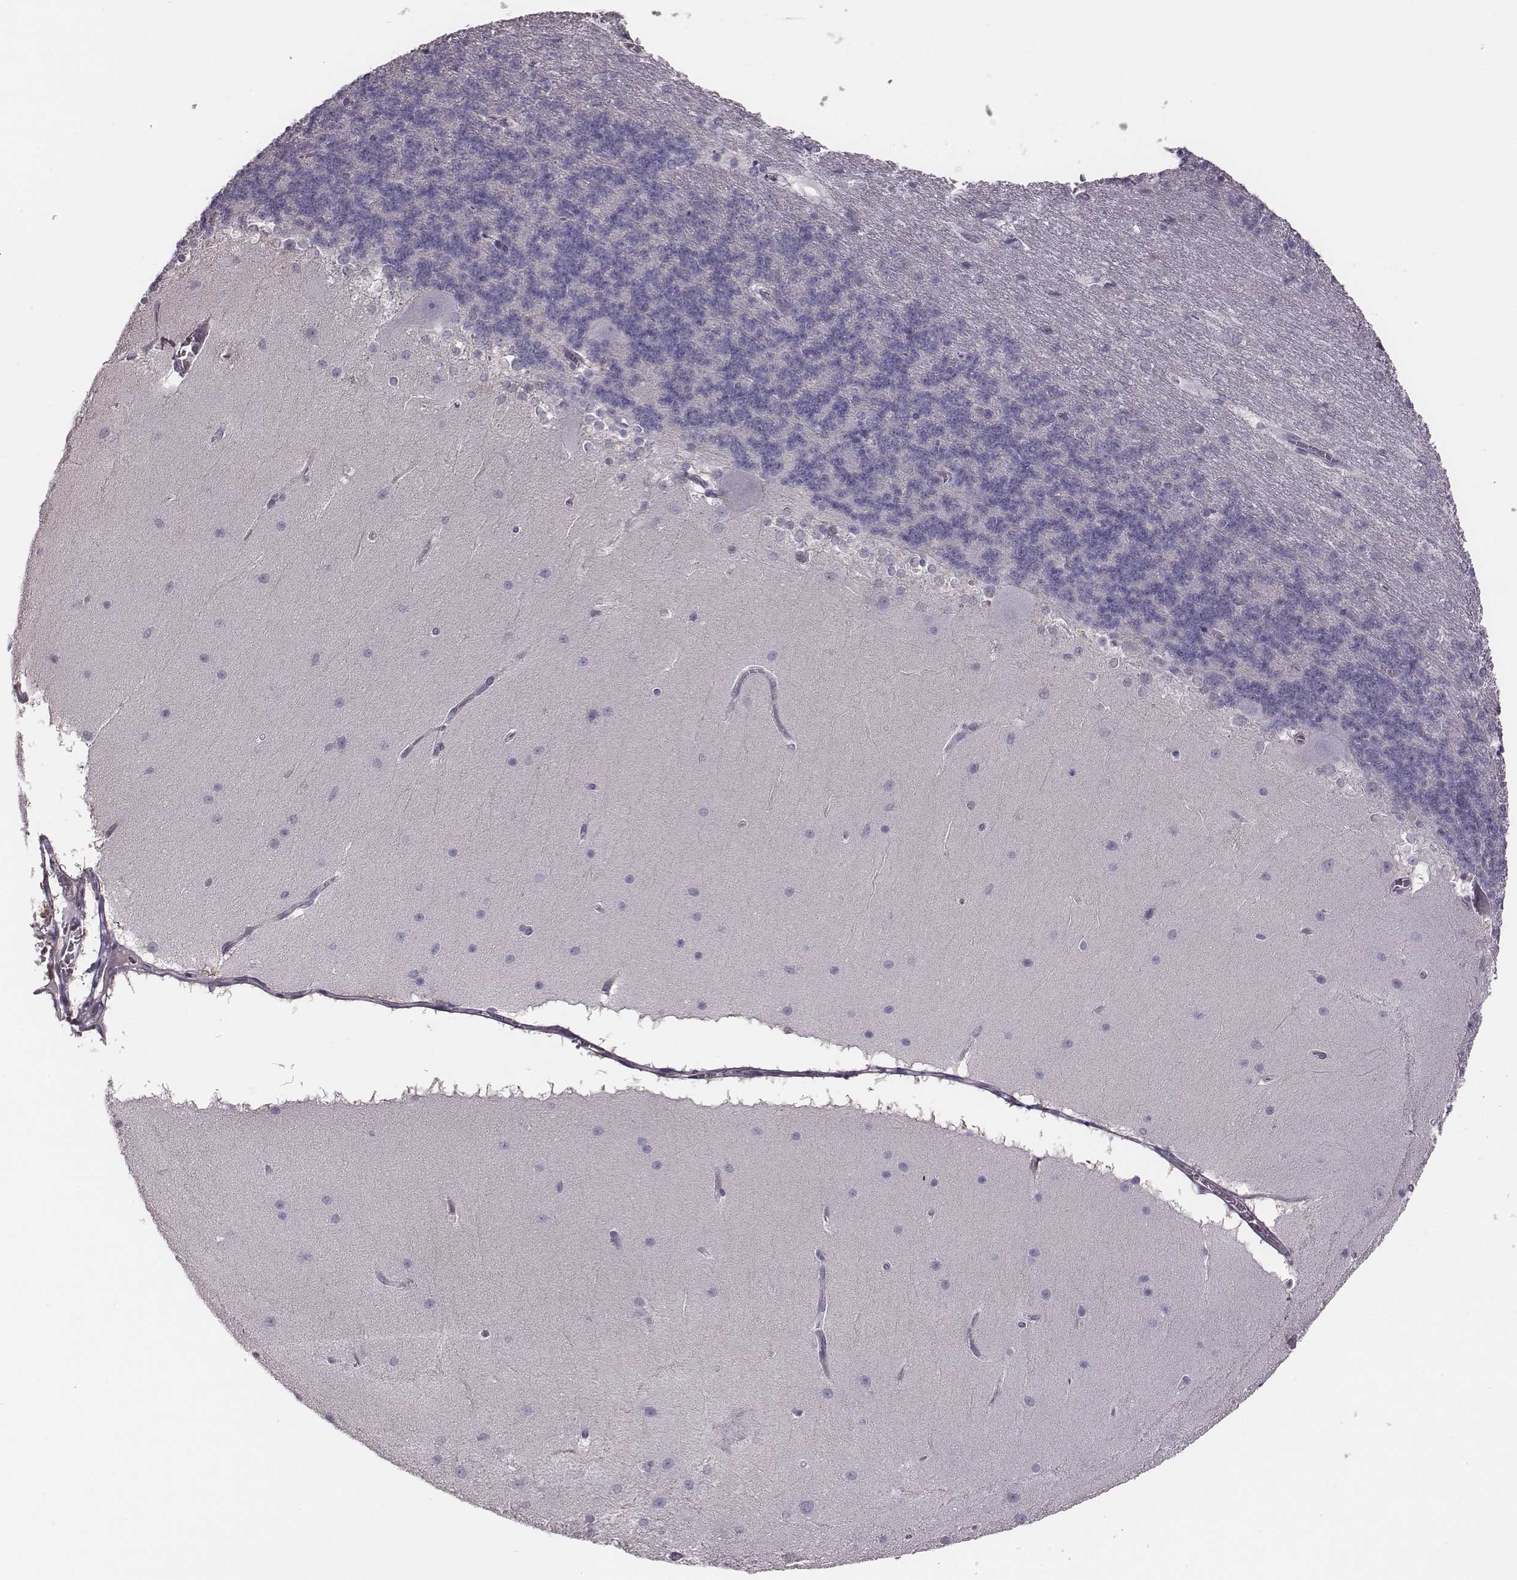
{"staining": {"intensity": "negative", "quantity": "none", "location": "none"}, "tissue": "cerebellum", "cell_type": "Cells in granular layer", "image_type": "normal", "snomed": [{"axis": "morphology", "description": "Normal tissue, NOS"}, {"axis": "topography", "description": "Cerebellum"}], "caption": "This photomicrograph is of benign cerebellum stained with immunohistochemistry (IHC) to label a protein in brown with the nuclei are counter-stained blue. There is no staining in cells in granular layer.", "gene": "CRISP1", "patient": {"sex": "female", "age": 19}}